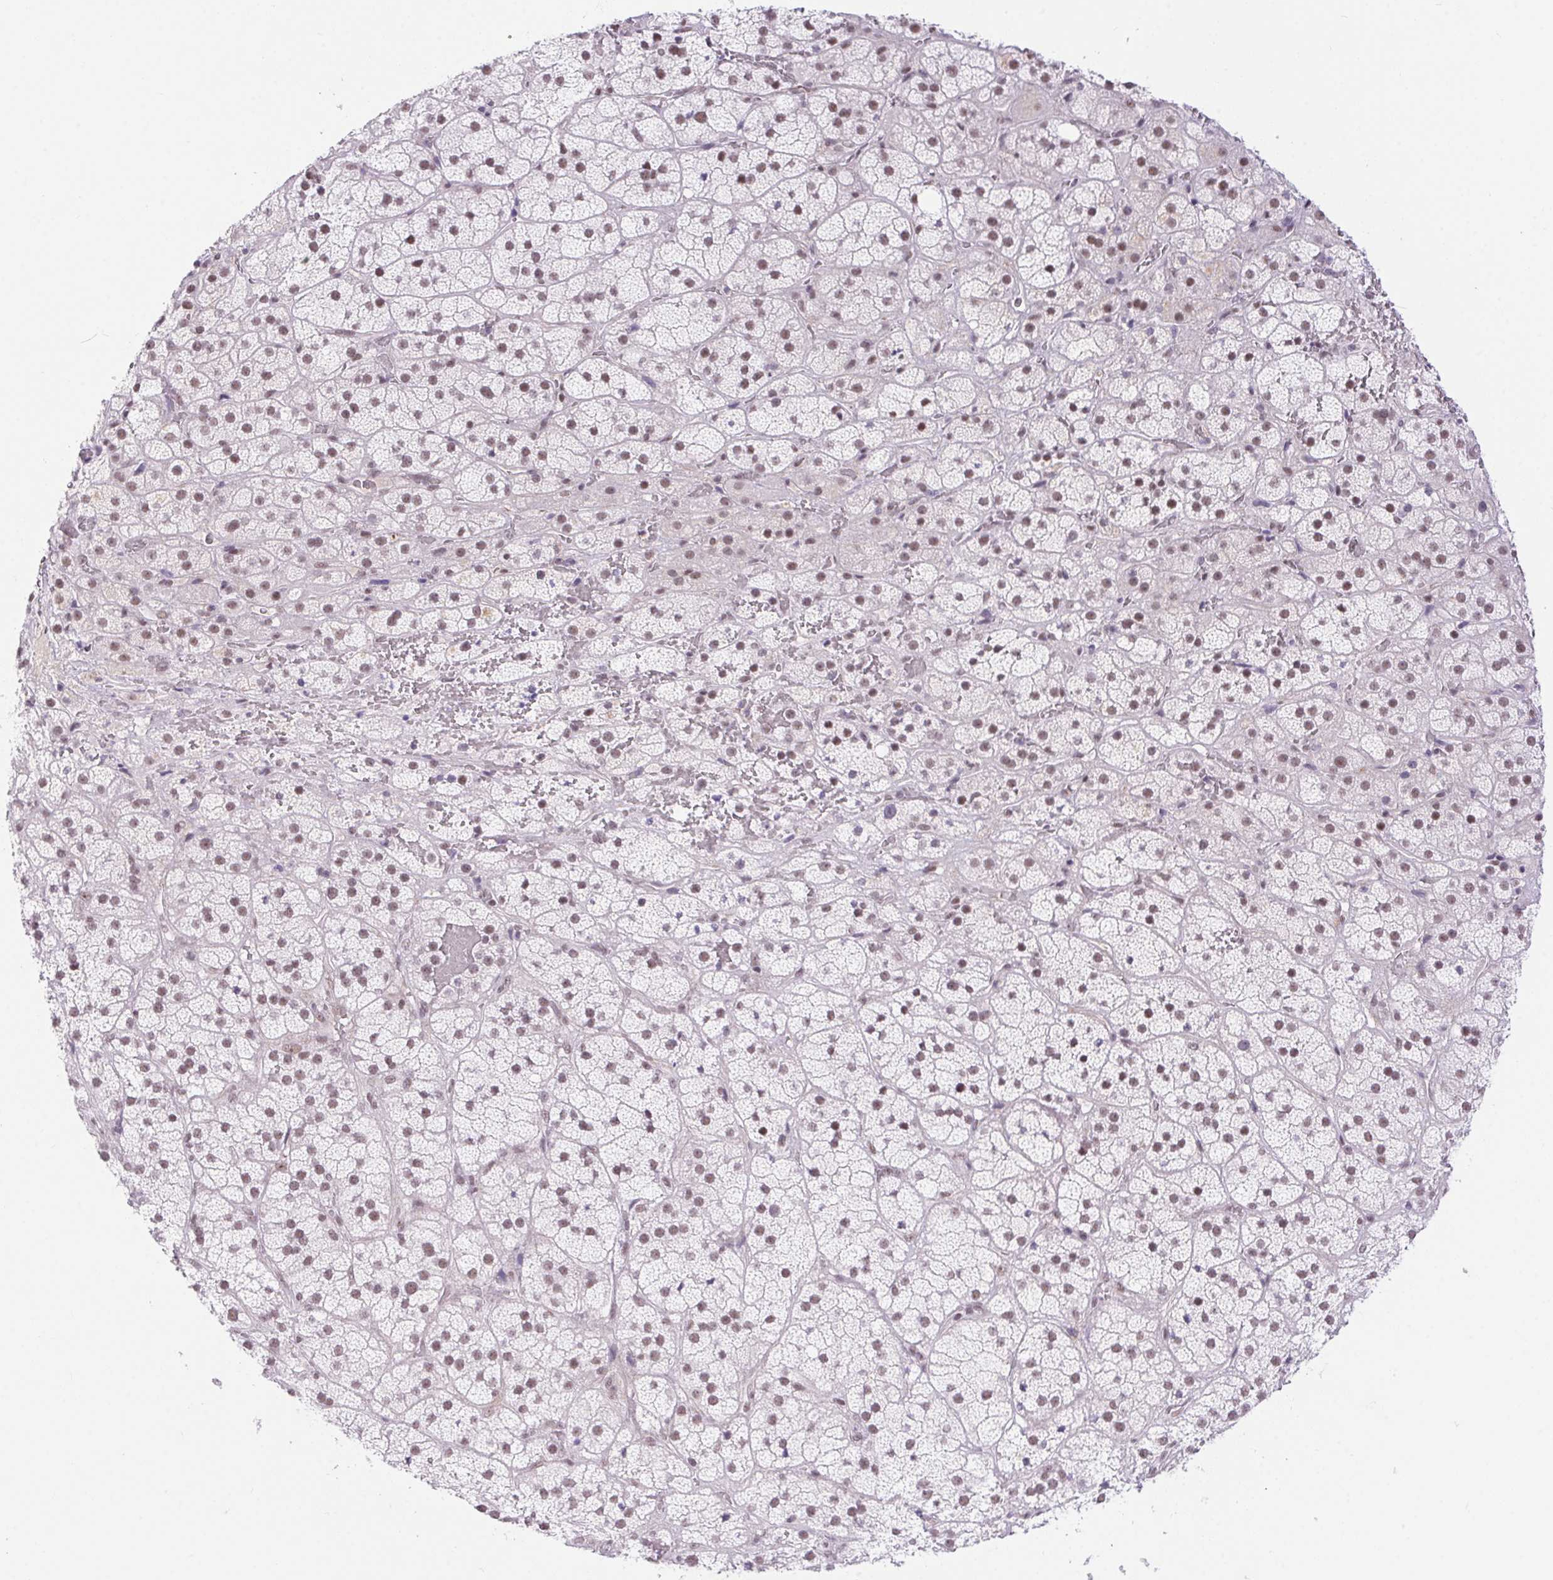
{"staining": {"intensity": "weak", "quantity": ">75%", "location": "nuclear"}, "tissue": "adrenal gland", "cell_type": "Glandular cells", "image_type": "normal", "snomed": [{"axis": "morphology", "description": "Normal tissue, NOS"}, {"axis": "topography", "description": "Adrenal gland"}], "caption": "The immunohistochemical stain highlights weak nuclear staining in glandular cells of unremarkable adrenal gland. (IHC, brightfield microscopy, high magnification).", "gene": "DDX17", "patient": {"sex": "male", "age": 57}}